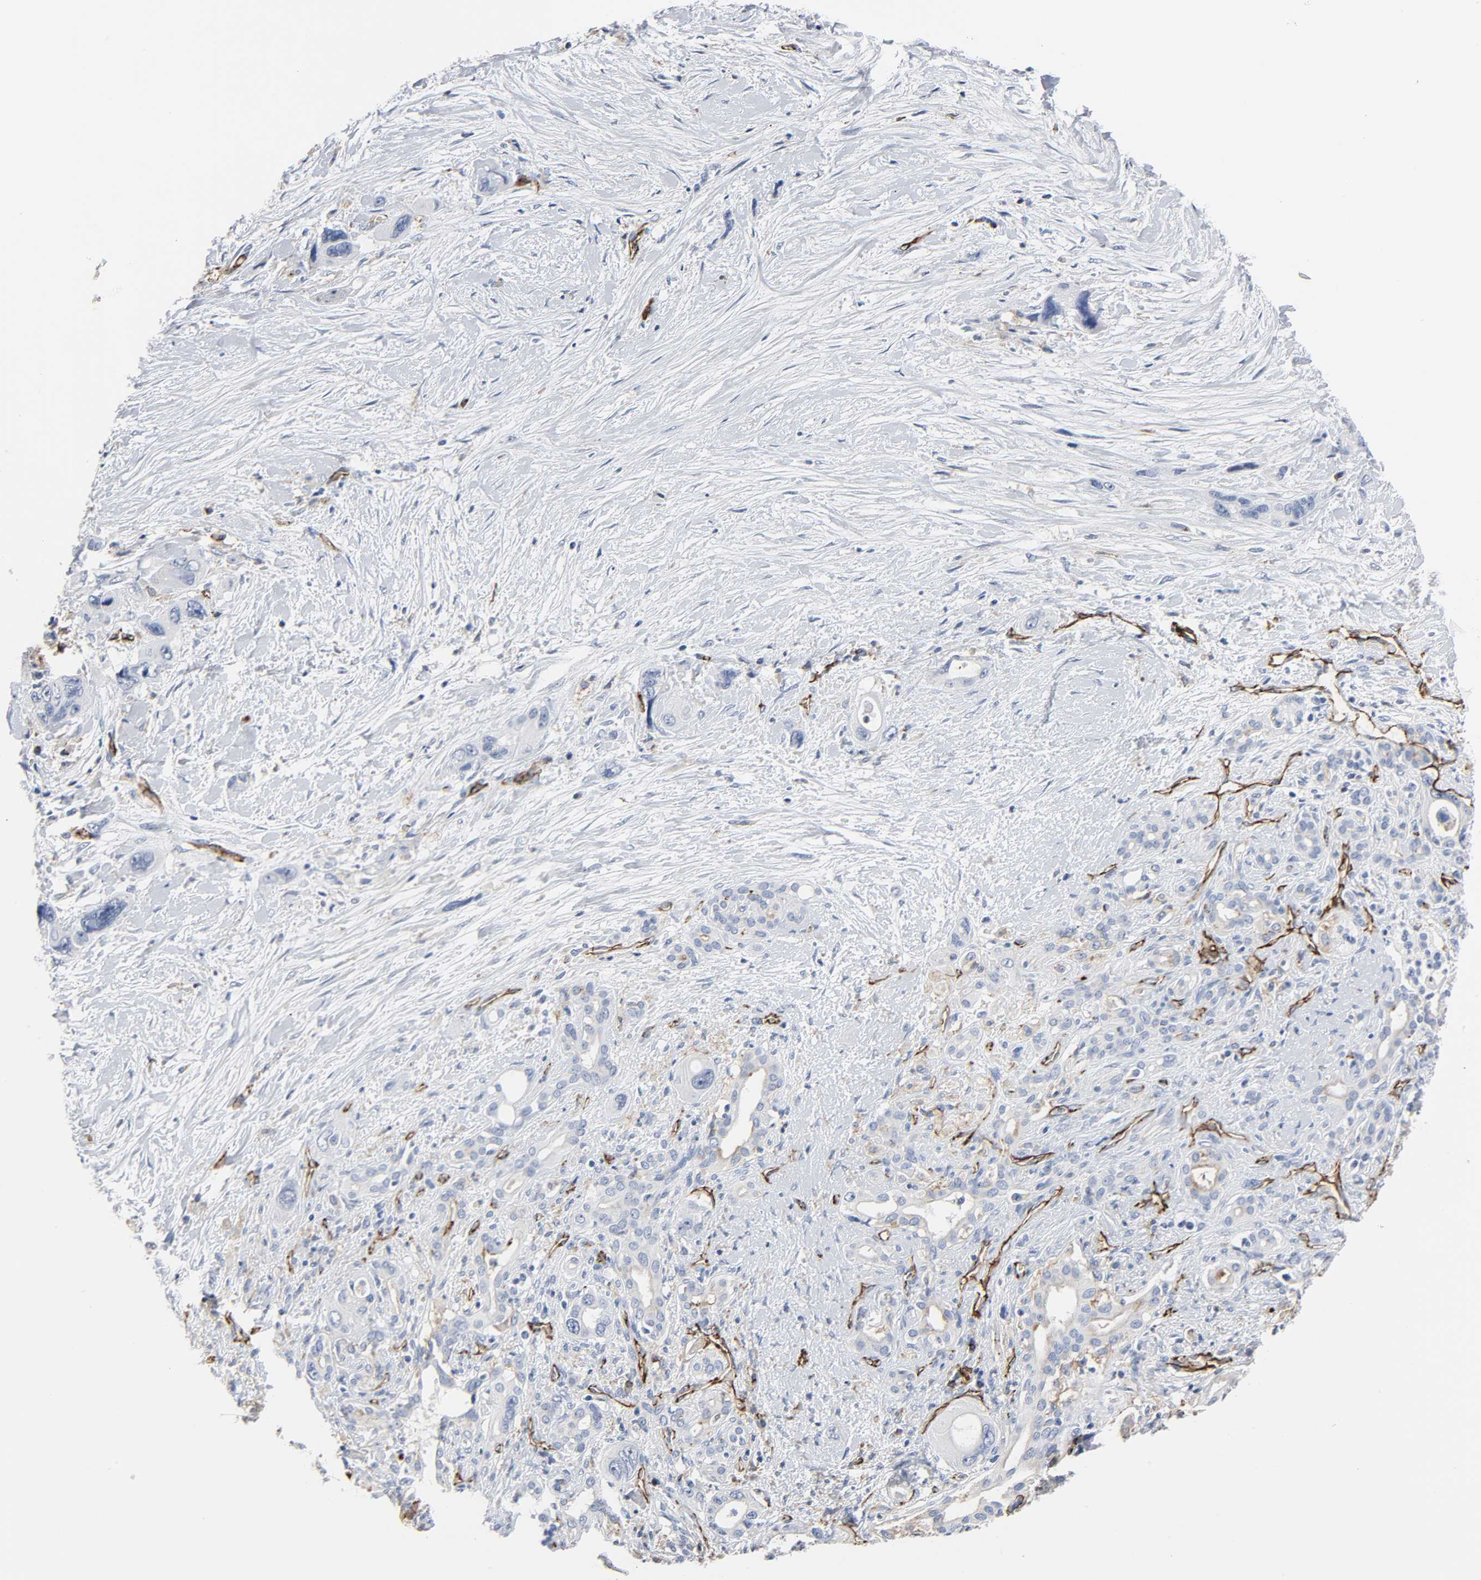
{"staining": {"intensity": "negative", "quantity": "none", "location": "none"}, "tissue": "pancreatic cancer", "cell_type": "Tumor cells", "image_type": "cancer", "snomed": [{"axis": "morphology", "description": "Adenocarcinoma, NOS"}, {"axis": "topography", "description": "Pancreas"}], "caption": "An immunohistochemistry photomicrograph of pancreatic adenocarcinoma is shown. There is no staining in tumor cells of pancreatic adenocarcinoma. (DAB (3,3'-diaminobenzidine) immunohistochemistry with hematoxylin counter stain).", "gene": "PECAM1", "patient": {"sex": "male", "age": 46}}